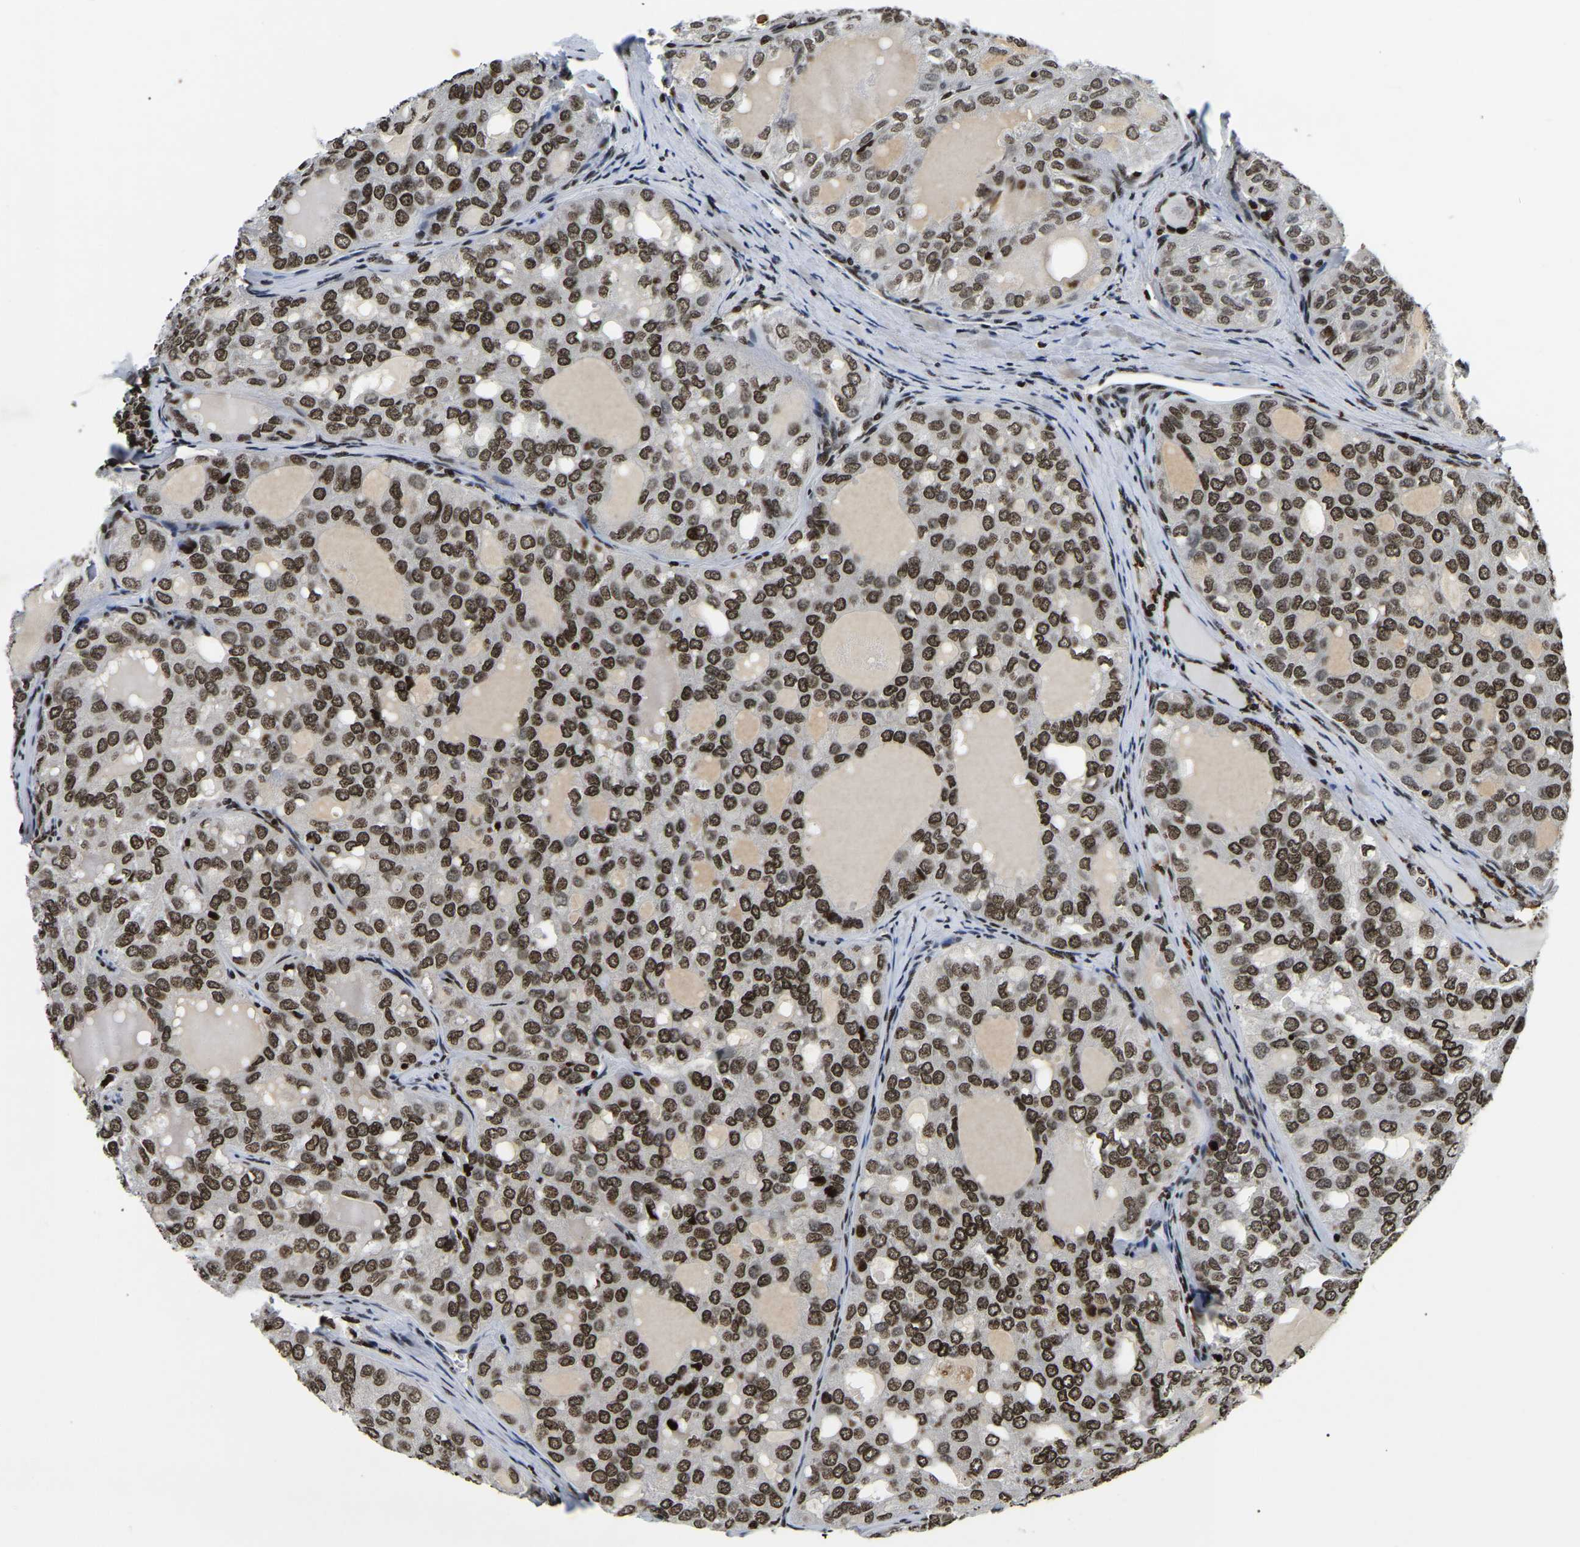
{"staining": {"intensity": "strong", "quantity": ">75%", "location": "nuclear"}, "tissue": "thyroid cancer", "cell_type": "Tumor cells", "image_type": "cancer", "snomed": [{"axis": "morphology", "description": "Follicular adenoma carcinoma, NOS"}, {"axis": "topography", "description": "Thyroid gland"}], "caption": "Human thyroid follicular adenoma carcinoma stained with a protein marker reveals strong staining in tumor cells.", "gene": "LRRC61", "patient": {"sex": "male", "age": 75}}